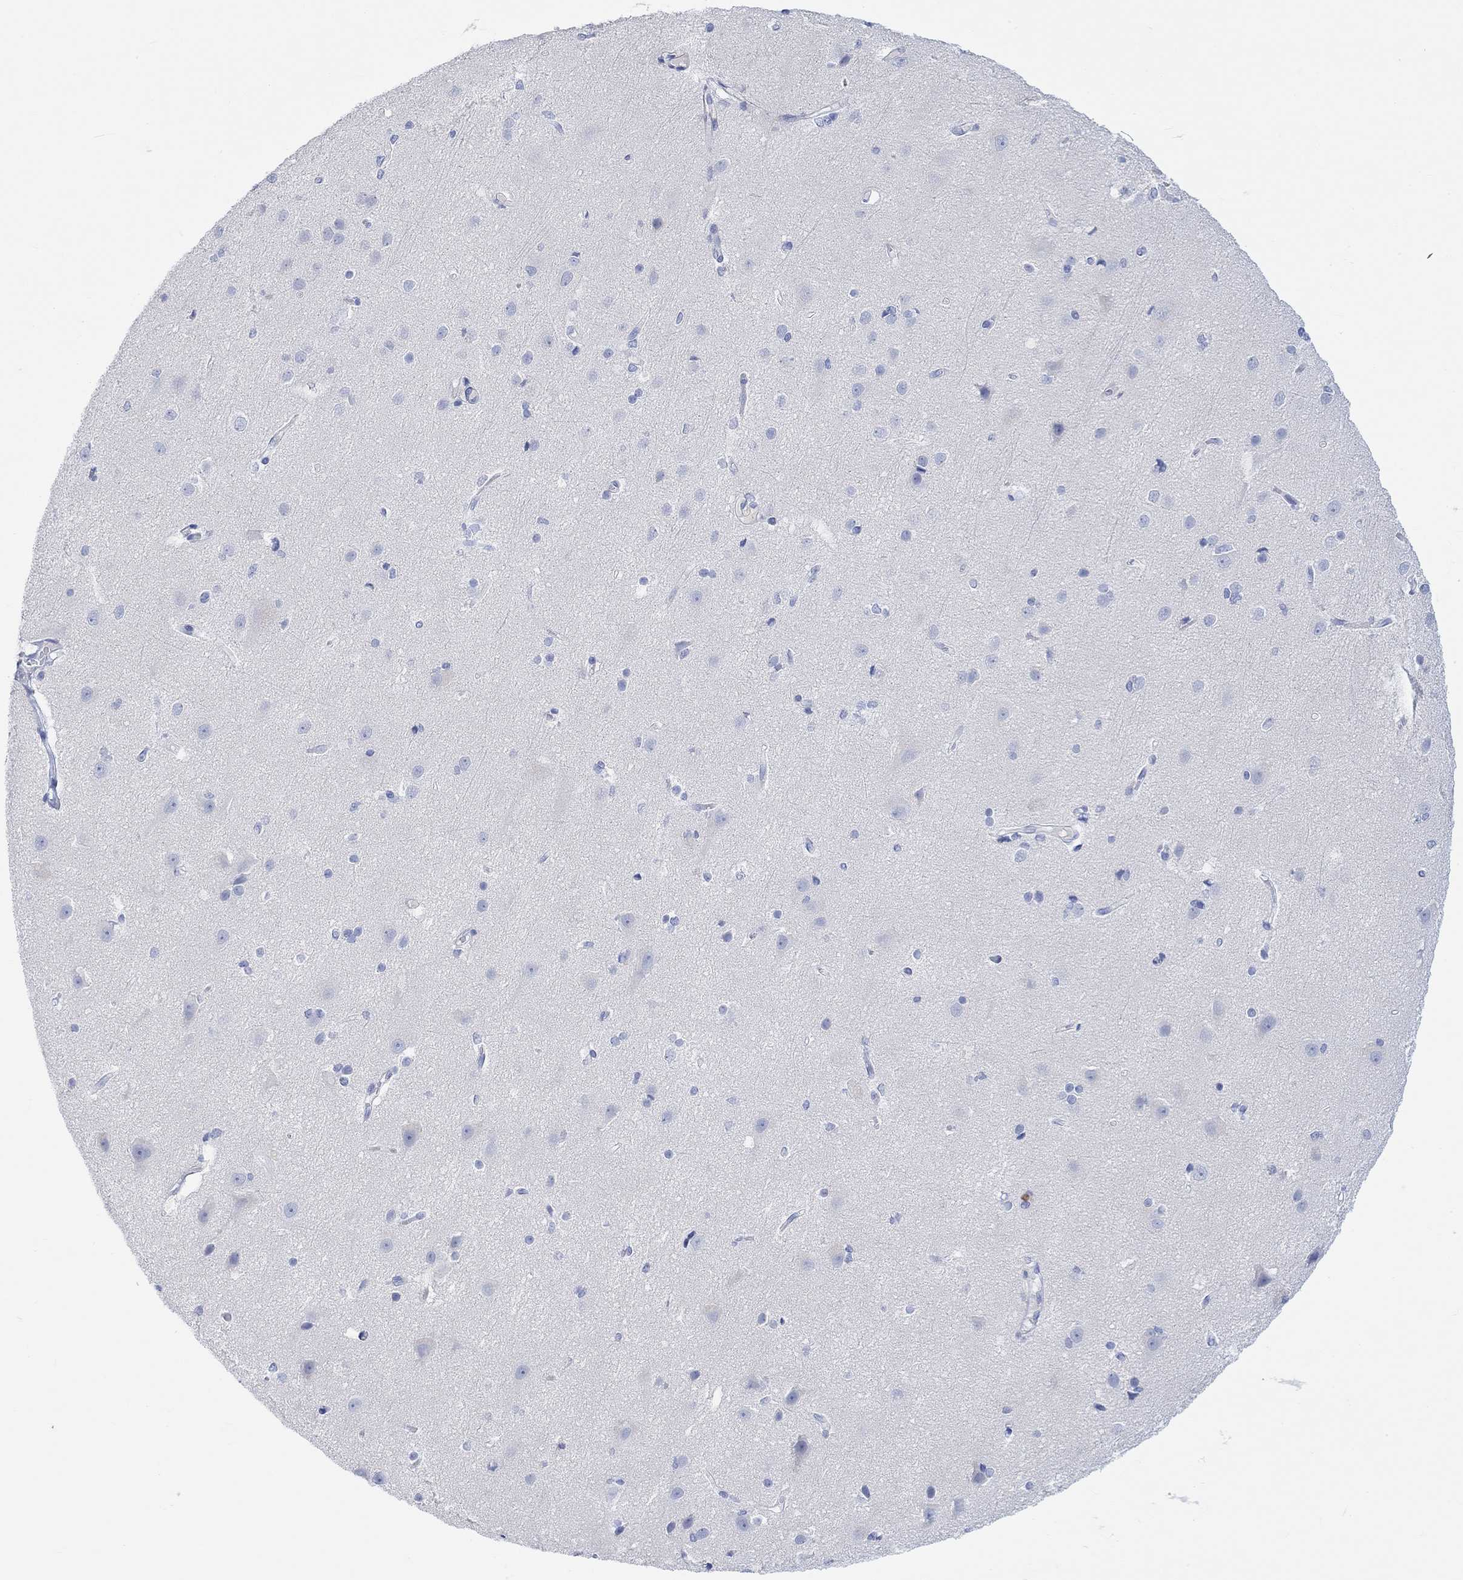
{"staining": {"intensity": "negative", "quantity": "none", "location": "none"}, "tissue": "cerebral cortex", "cell_type": "Endothelial cells", "image_type": "normal", "snomed": [{"axis": "morphology", "description": "Normal tissue, NOS"}, {"axis": "topography", "description": "Cerebral cortex"}], "caption": "Immunohistochemistry photomicrograph of benign cerebral cortex stained for a protein (brown), which shows no expression in endothelial cells.", "gene": "CALCA", "patient": {"sex": "male", "age": 37}}